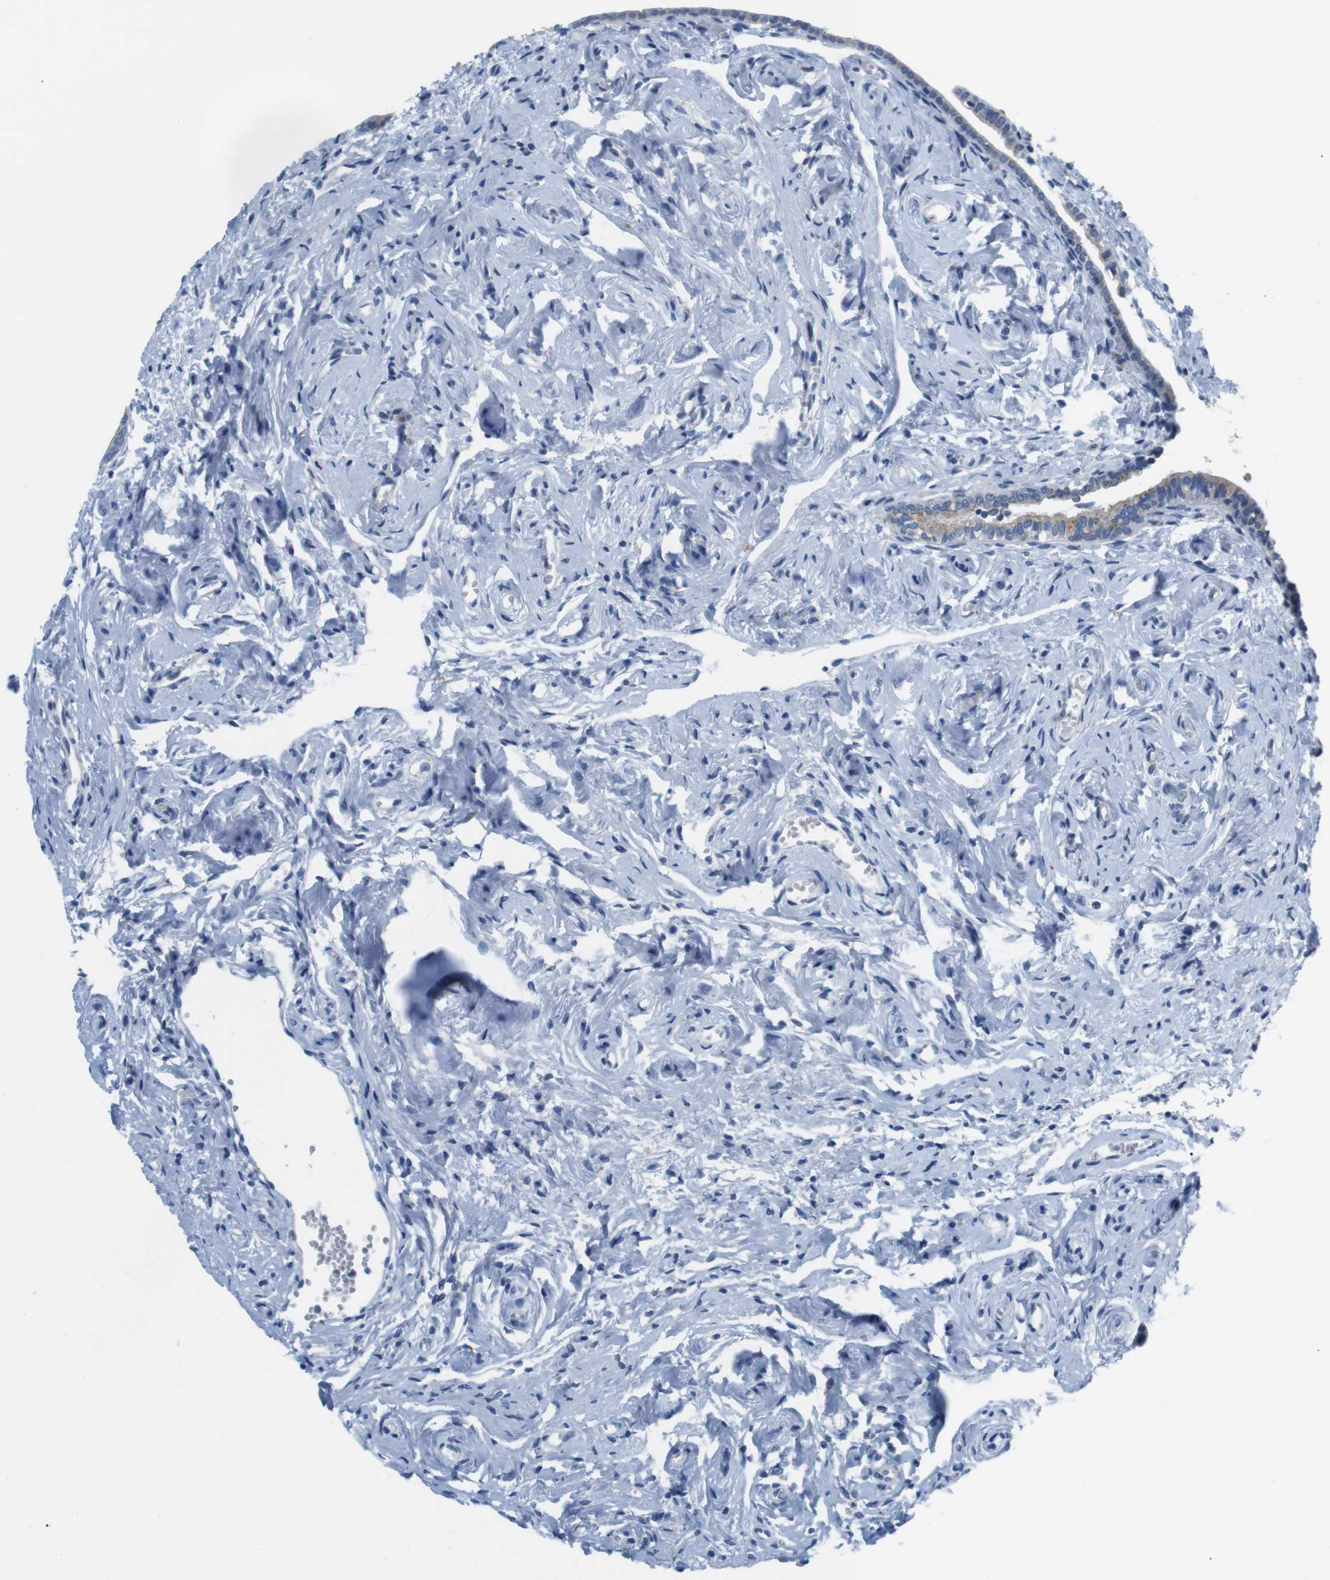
{"staining": {"intensity": "moderate", "quantity": ">75%", "location": "cytoplasmic/membranous"}, "tissue": "fallopian tube", "cell_type": "Glandular cells", "image_type": "normal", "snomed": [{"axis": "morphology", "description": "Normal tissue, NOS"}, {"axis": "topography", "description": "Fallopian tube"}], "caption": "Unremarkable fallopian tube exhibits moderate cytoplasmic/membranous staining in about >75% of glandular cells, visualized by immunohistochemistry. (IHC, brightfield microscopy, high magnification).", "gene": "GOLGA2", "patient": {"sex": "female", "age": 71}}